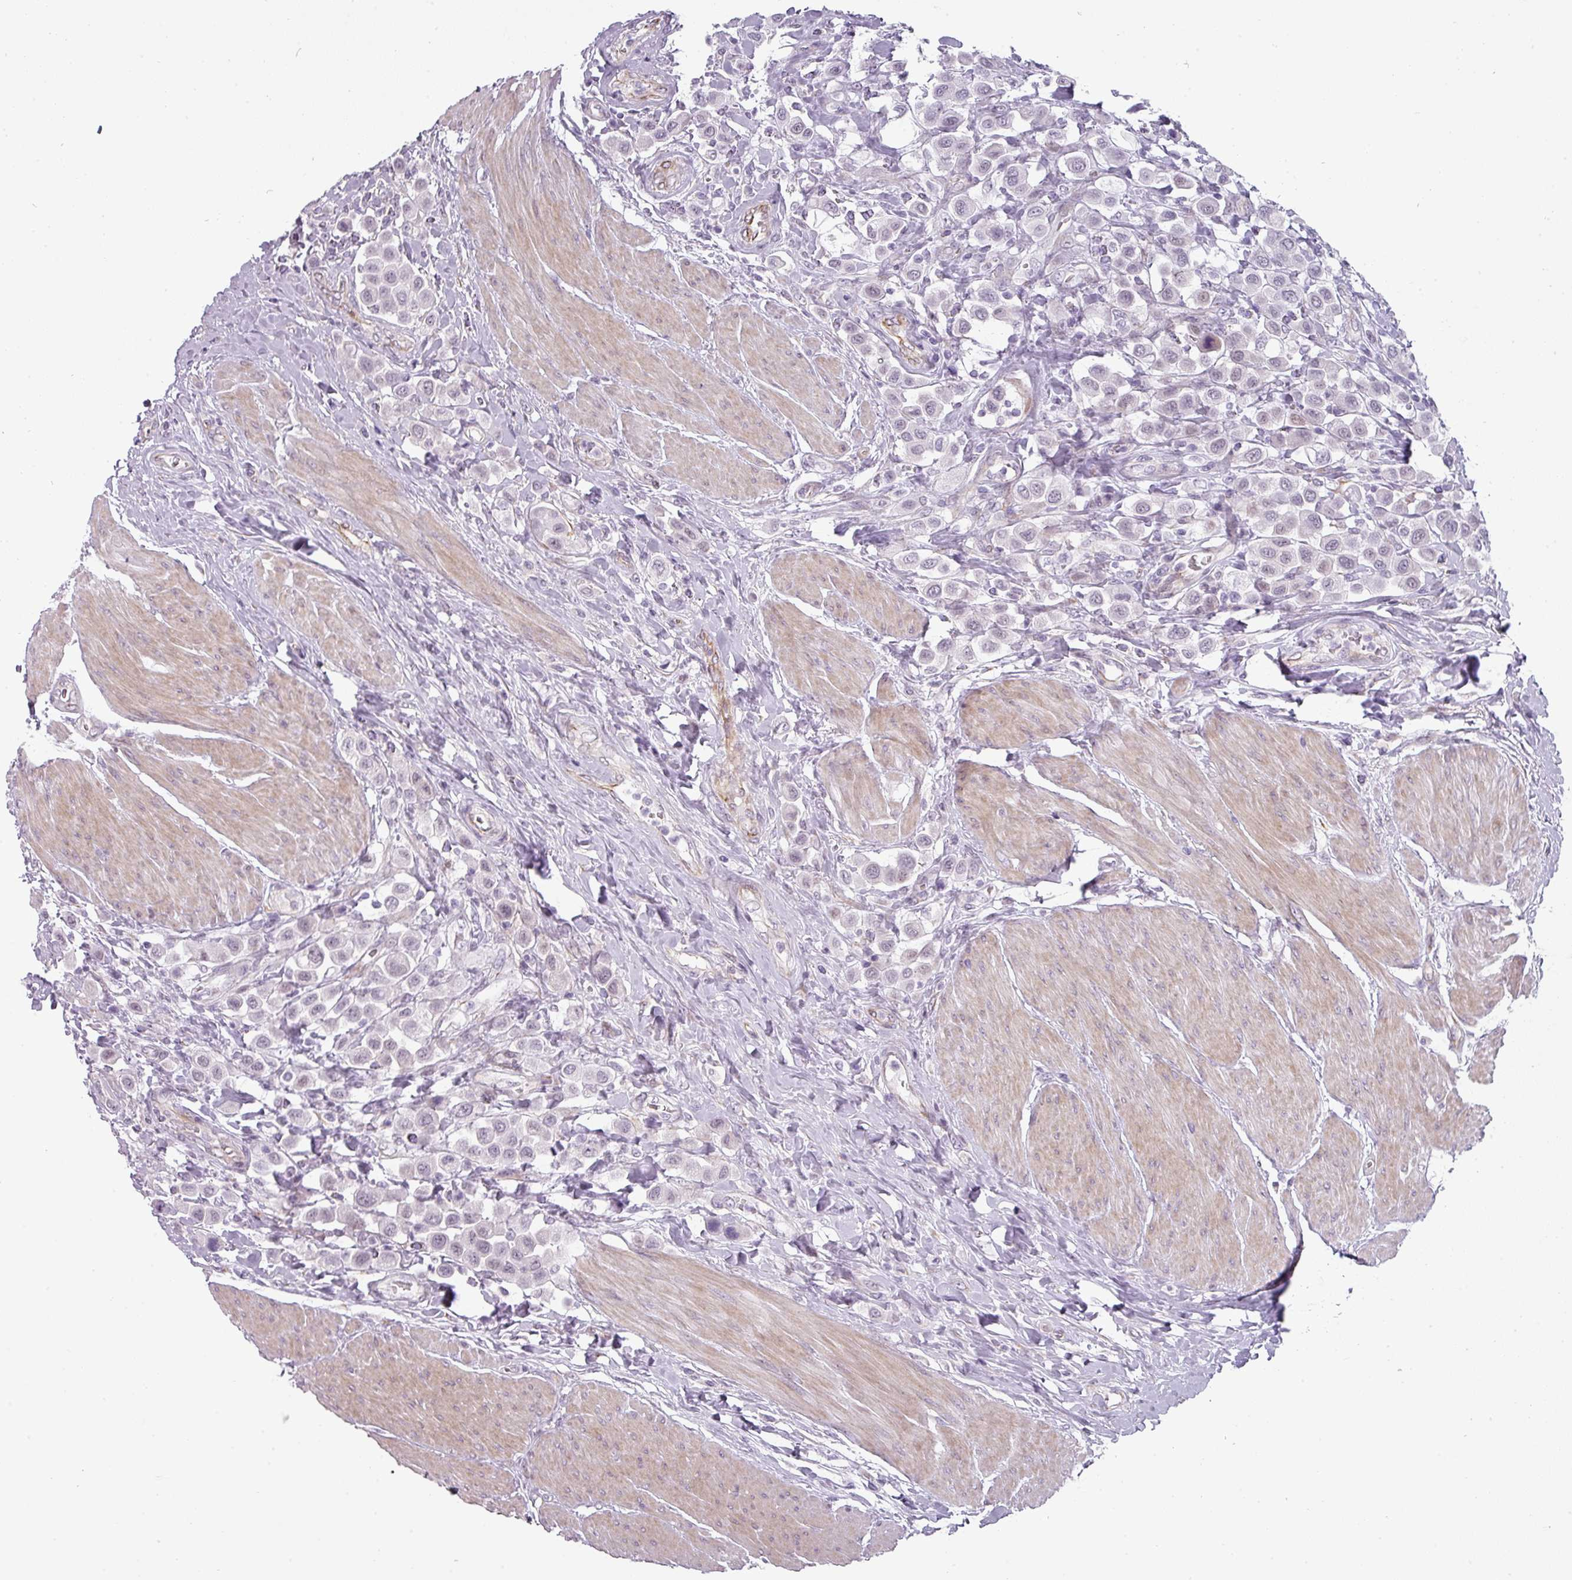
{"staining": {"intensity": "negative", "quantity": "none", "location": "none"}, "tissue": "urothelial cancer", "cell_type": "Tumor cells", "image_type": "cancer", "snomed": [{"axis": "morphology", "description": "Urothelial carcinoma, High grade"}, {"axis": "topography", "description": "Urinary bladder"}], "caption": "This is an immunohistochemistry (IHC) micrograph of human urothelial cancer. There is no expression in tumor cells.", "gene": "CHRDL1", "patient": {"sex": "male", "age": 50}}